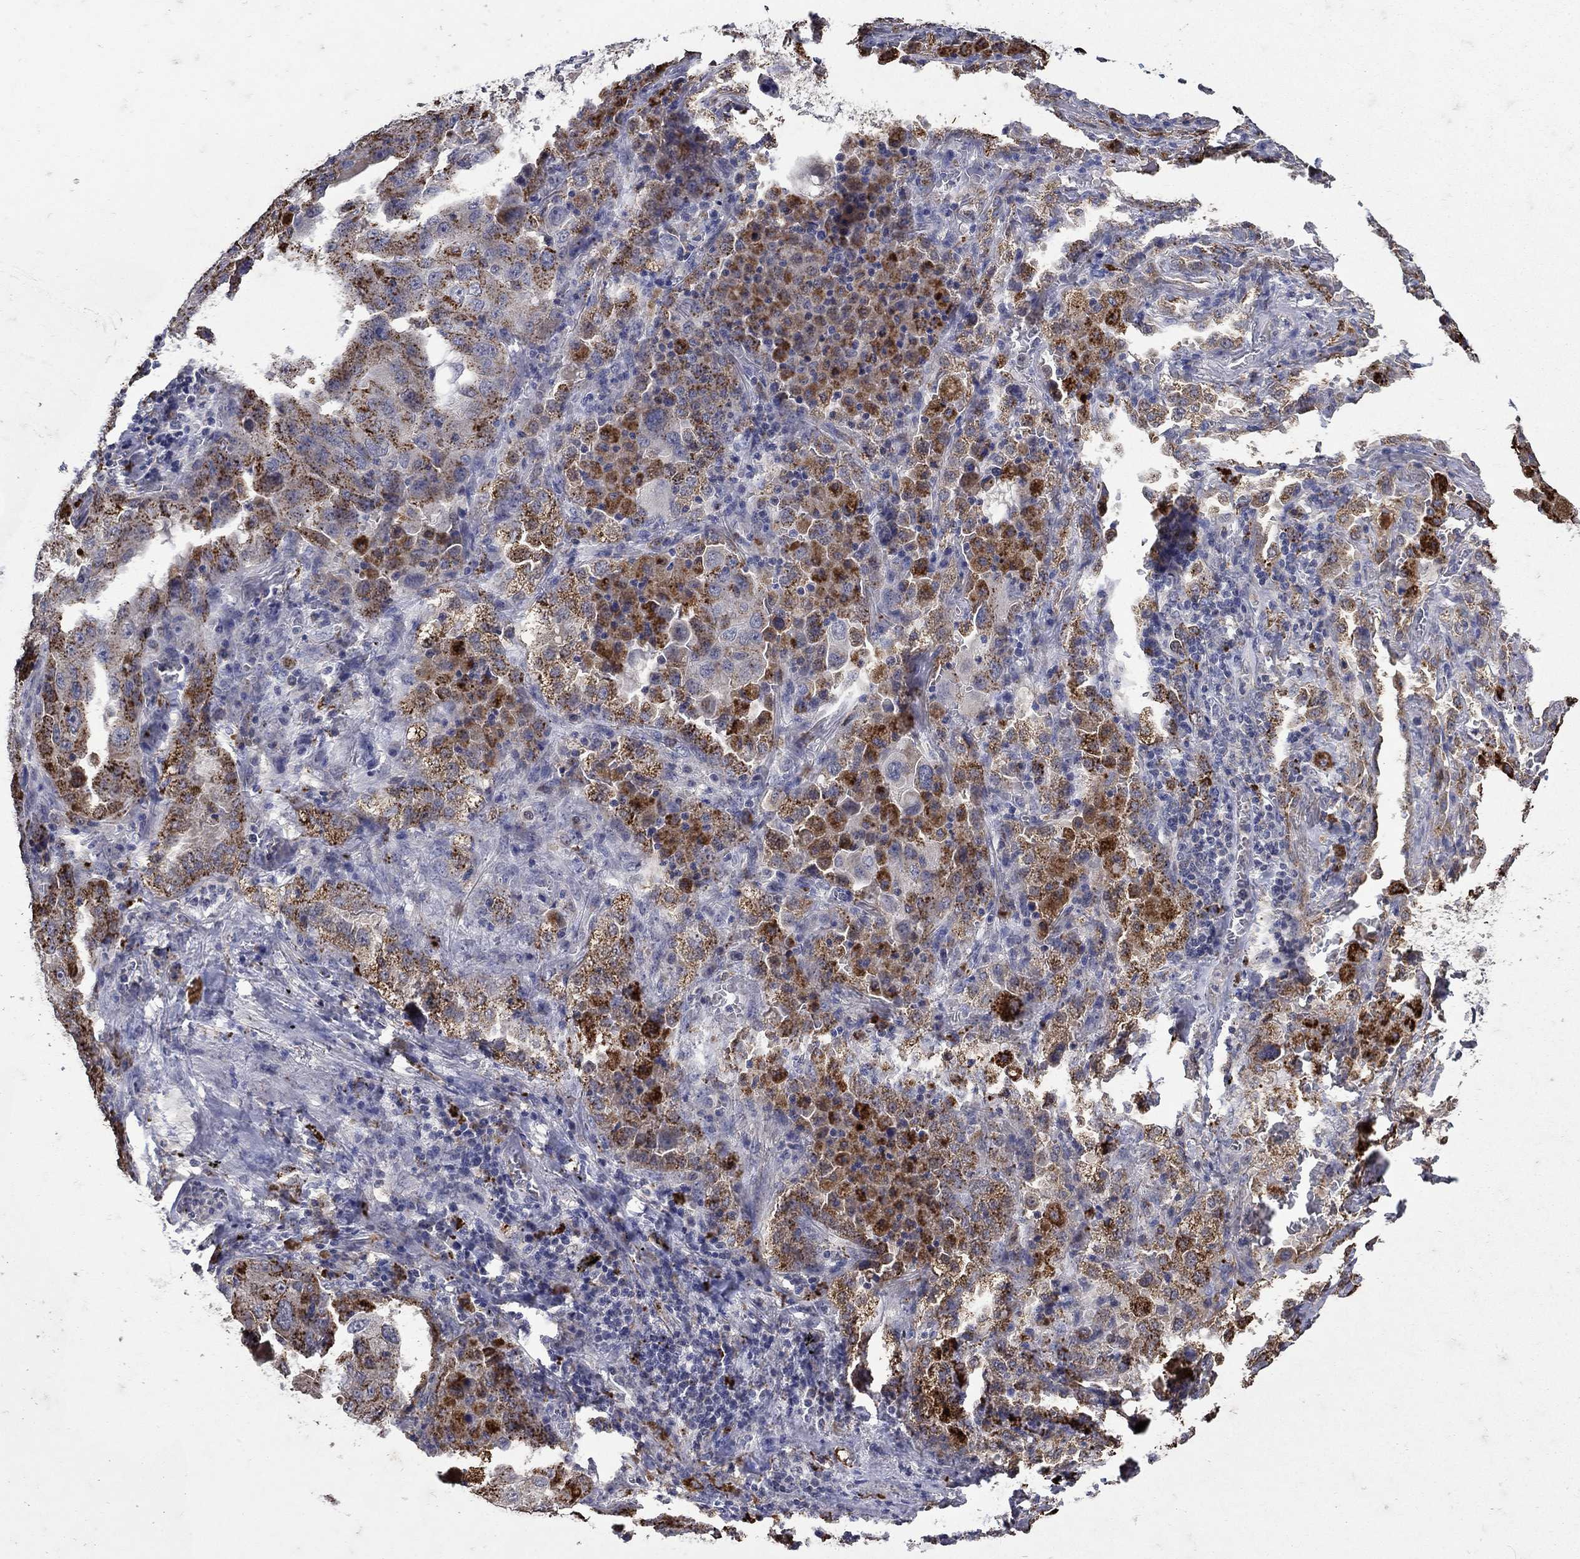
{"staining": {"intensity": "strong", "quantity": "25%-75%", "location": "cytoplasmic/membranous"}, "tissue": "lung cancer", "cell_type": "Tumor cells", "image_type": "cancer", "snomed": [{"axis": "morphology", "description": "Adenocarcinoma, NOS"}, {"axis": "topography", "description": "Lung"}], "caption": "Human lung cancer (adenocarcinoma) stained for a protein (brown) displays strong cytoplasmic/membranous positive staining in about 25%-75% of tumor cells.", "gene": "NPC2", "patient": {"sex": "female", "age": 61}}